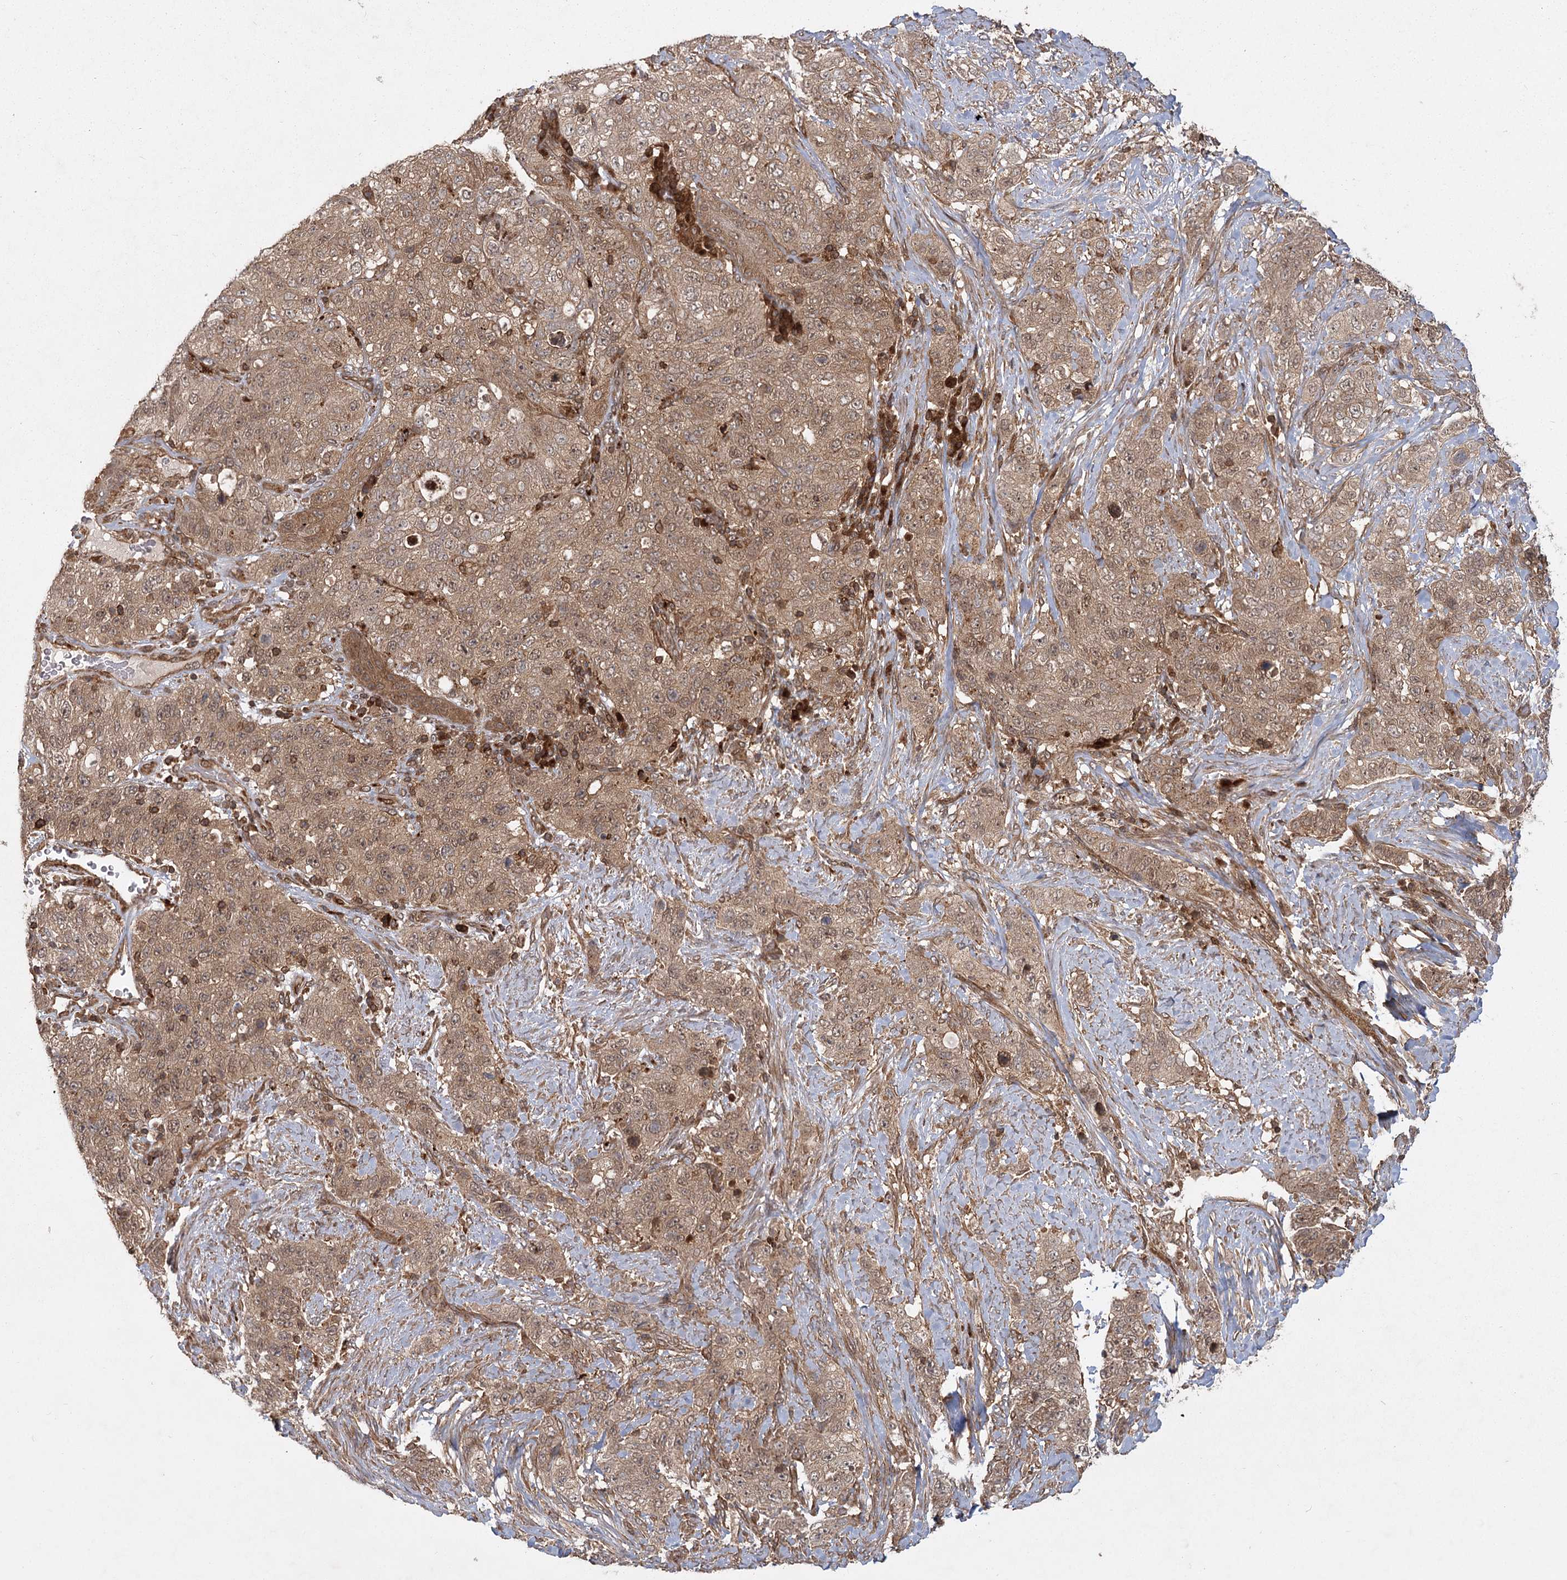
{"staining": {"intensity": "moderate", "quantity": ">75%", "location": "cytoplasmic/membranous"}, "tissue": "stomach cancer", "cell_type": "Tumor cells", "image_type": "cancer", "snomed": [{"axis": "morphology", "description": "Adenocarcinoma, NOS"}, {"axis": "topography", "description": "Stomach"}], "caption": "Brown immunohistochemical staining in stomach cancer displays moderate cytoplasmic/membranous expression in about >75% of tumor cells.", "gene": "MDFIC", "patient": {"sex": "male", "age": 48}}